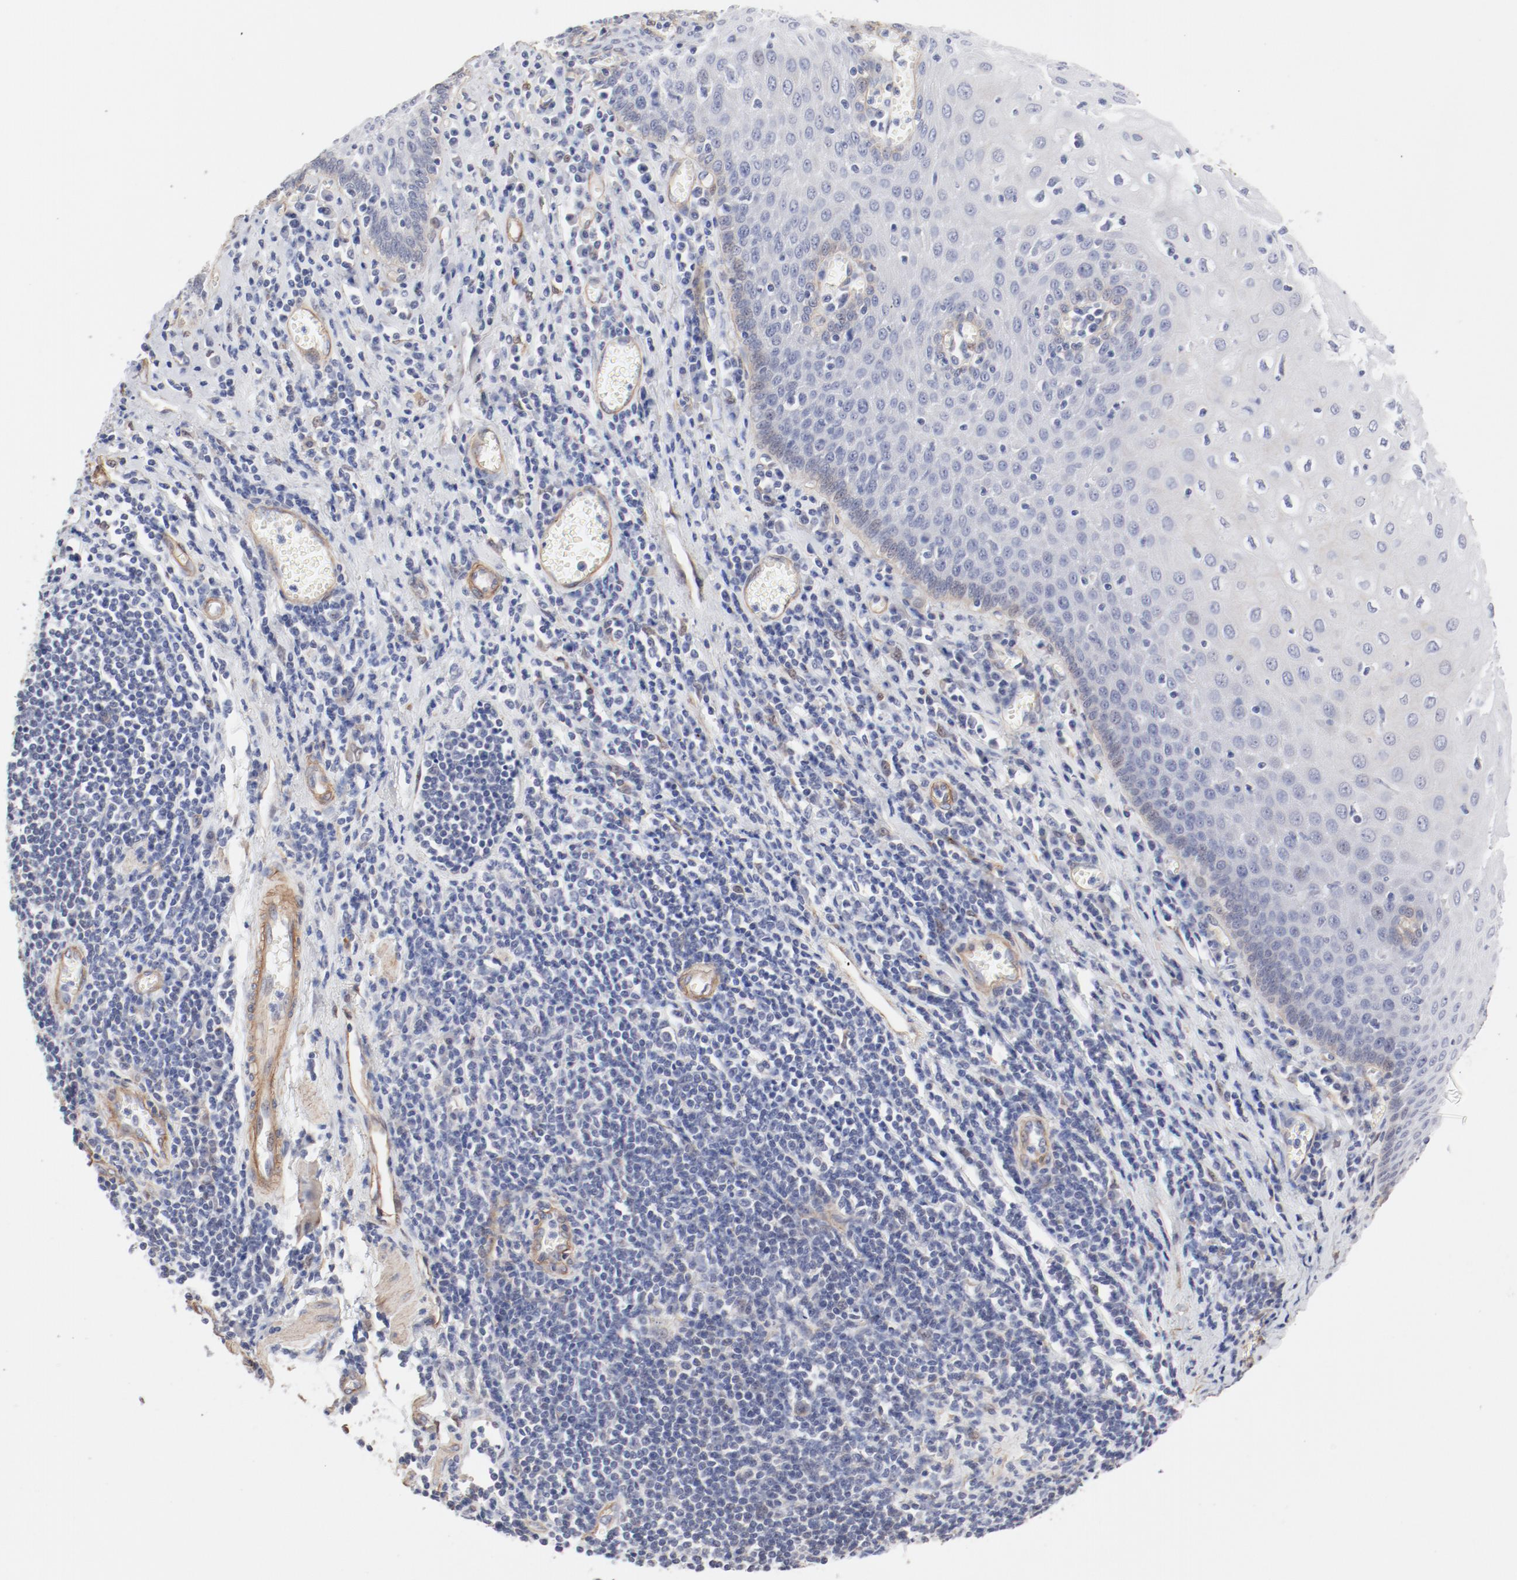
{"staining": {"intensity": "negative", "quantity": "none", "location": "none"}, "tissue": "esophagus", "cell_type": "Squamous epithelial cells", "image_type": "normal", "snomed": [{"axis": "morphology", "description": "Normal tissue, NOS"}, {"axis": "morphology", "description": "Squamous cell carcinoma, NOS"}, {"axis": "topography", "description": "Esophagus"}], "caption": "DAB immunohistochemical staining of unremarkable esophagus displays no significant staining in squamous epithelial cells. (Stains: DAB (3,3'-diaminobenzidine) IHC with hematoxylin counter stain, Microscopy: brightfield microscopy at high magnification).", "gene": "MAGED4B", "patient": {"sex": "male", "age": 65}}